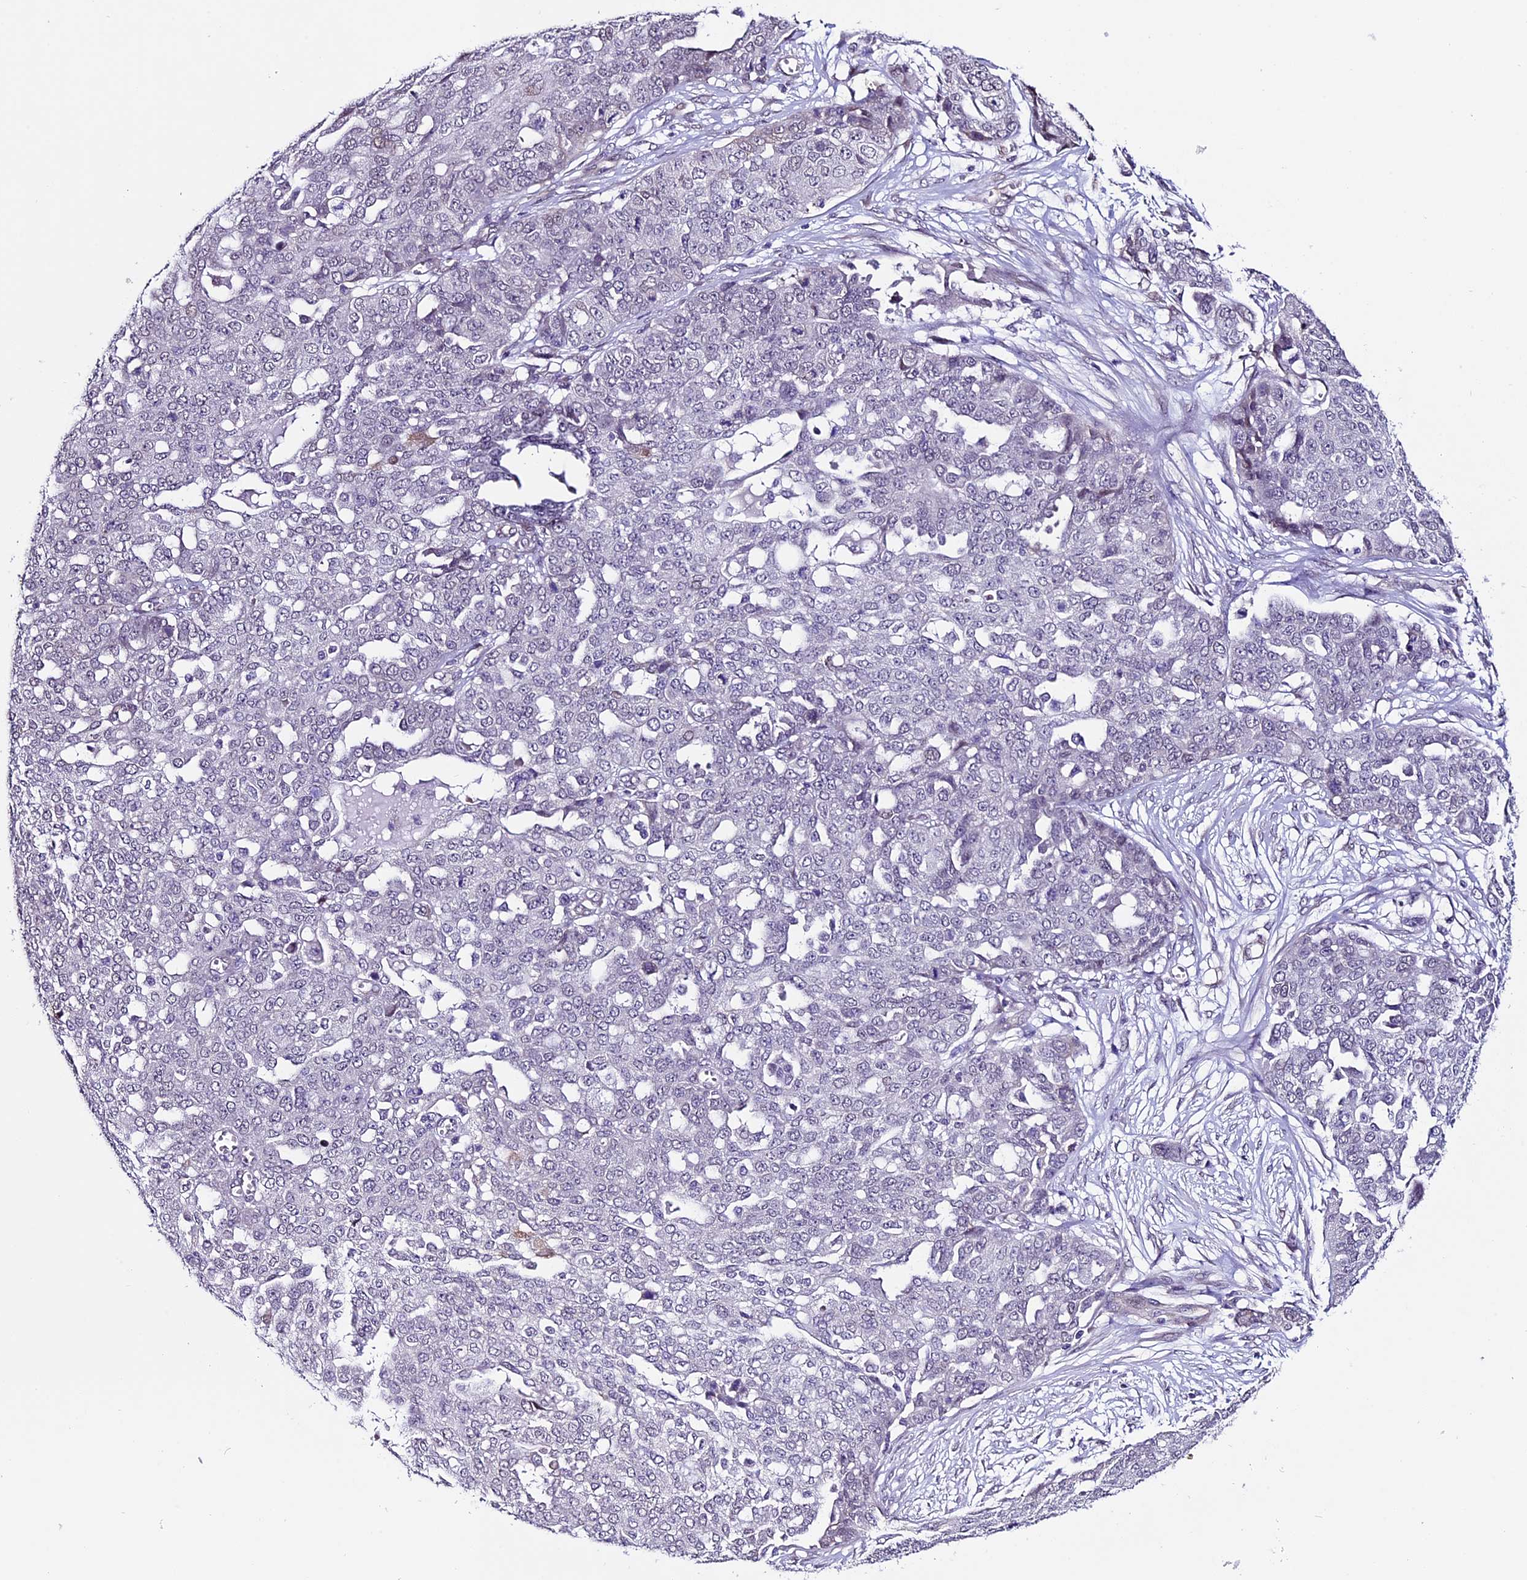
{"staining": {"intensity": "negative", "quantity": "none", "location": "none"}, "tissue": "ovarian cancer", "cell_type": "Tumor cells", "image_type": "cancer", "snomed": [{"axis": "morphology", "description": "Cystadenocarcinoma, serous, NOS"}, {"axis": "topography", "description": "Soft tissue"}, {"axis": "topography", "description": "Ovary"}], "caption": "High power microscopy photomicrograph of an immunohistochemistry histopathology image of ovarian cancer, revealing no significant staining in tumor cells.", "gene": "TMEM171", "patient": {"sex": "female", "age": 57}}